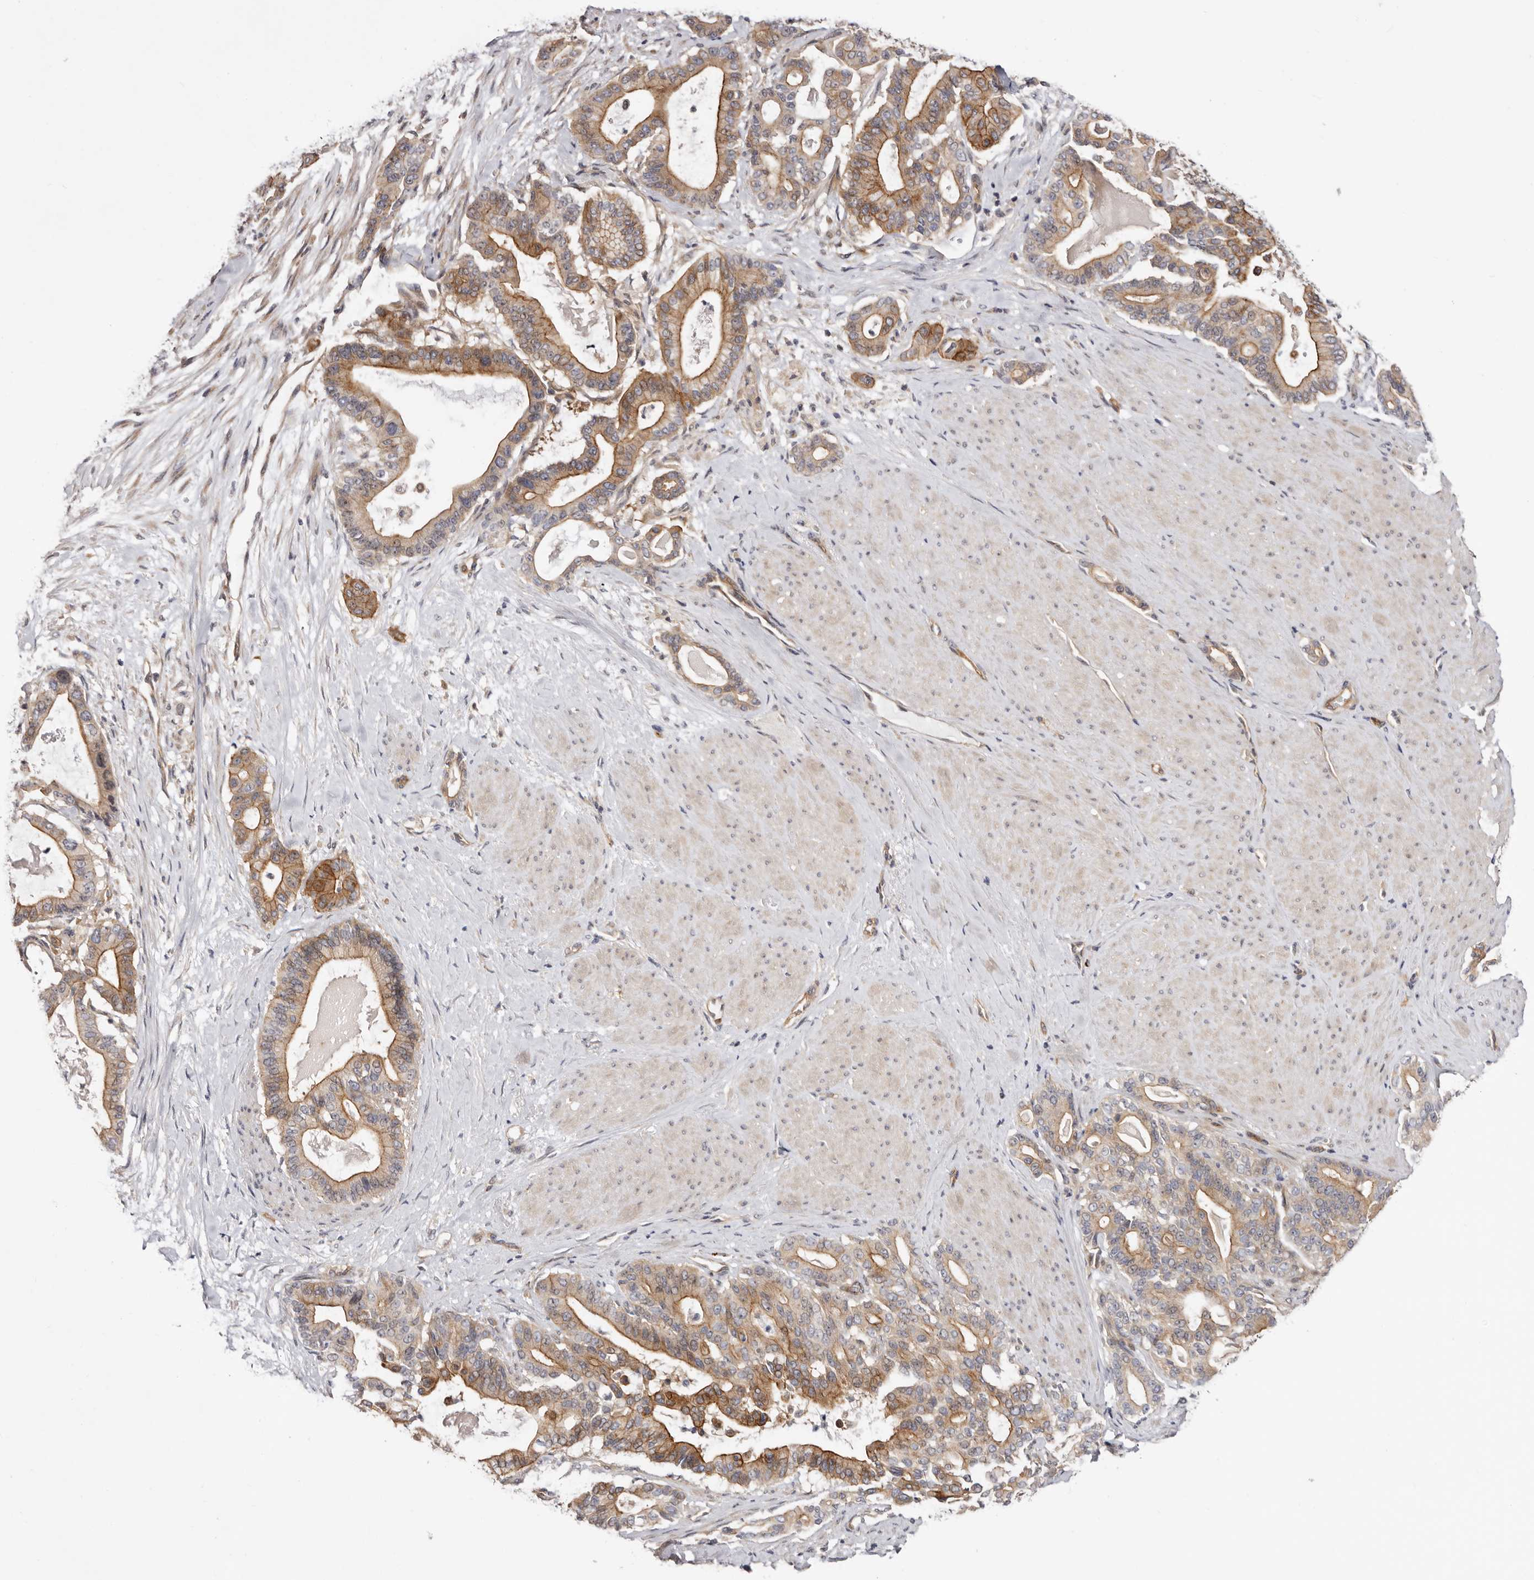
{"staining": {"intensity": "moderate", "quantity": ">75%", "location": "cytoplasmic/membranous"}, "tissue": "pancreatic cancer", "cell_type": "Tumor cells", "image_type": "cancer", "snomed": [{"axis": "morphology", "description": "Adenocarcinoma, NOS"}, {"axis": "topography", "description": "Pancreas"}], "caption": "Protein staining by IHC displays moderate cytoplasmic/membranous expression in about >75% of tumor cells in adenocarcinoma (pancreatic).", "gene": "PANK4", "patient": {"sex": "male", "age": 63}}